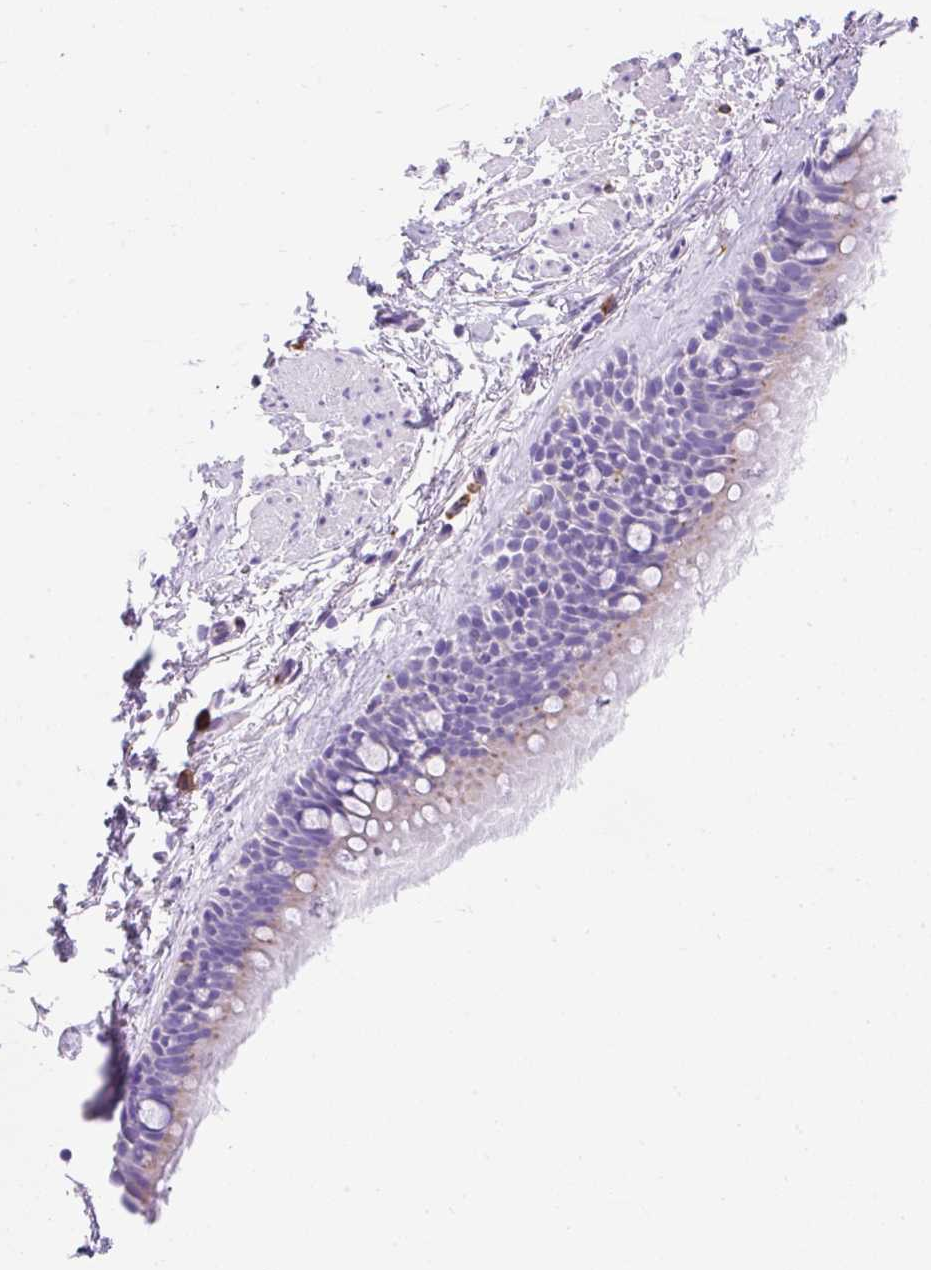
{"staining": {"intensity": "weak", "quantity": "<25%", "location": "cytoplasmic/membranous"}, "tissue": "bronchus", "cell_type": "Respiratory epithelial cells", "image_type": "normal", "snomed": [{"axis": "morphology", "description": "Normal tissue, NOS"}, {"axis": "topography", "description": "Lymph node"}, {"axis": "topography", "description": "Cartilage tissue"}, {"axis": "topography", "description": "Bronchus"}], "caption": "DAB (3,3'-diaminobenzidine) immunohistochemical staining of normal bronchus shows no significant staining in respiratory epithelial cells. The staining was performed using DAB to visualize the protein expression in brown, while the nuclei were stained in blue with hematoxylin (Magnification: 20x).", "gene": "HEXB", "patient": {"sex": "female", "age": 70}}